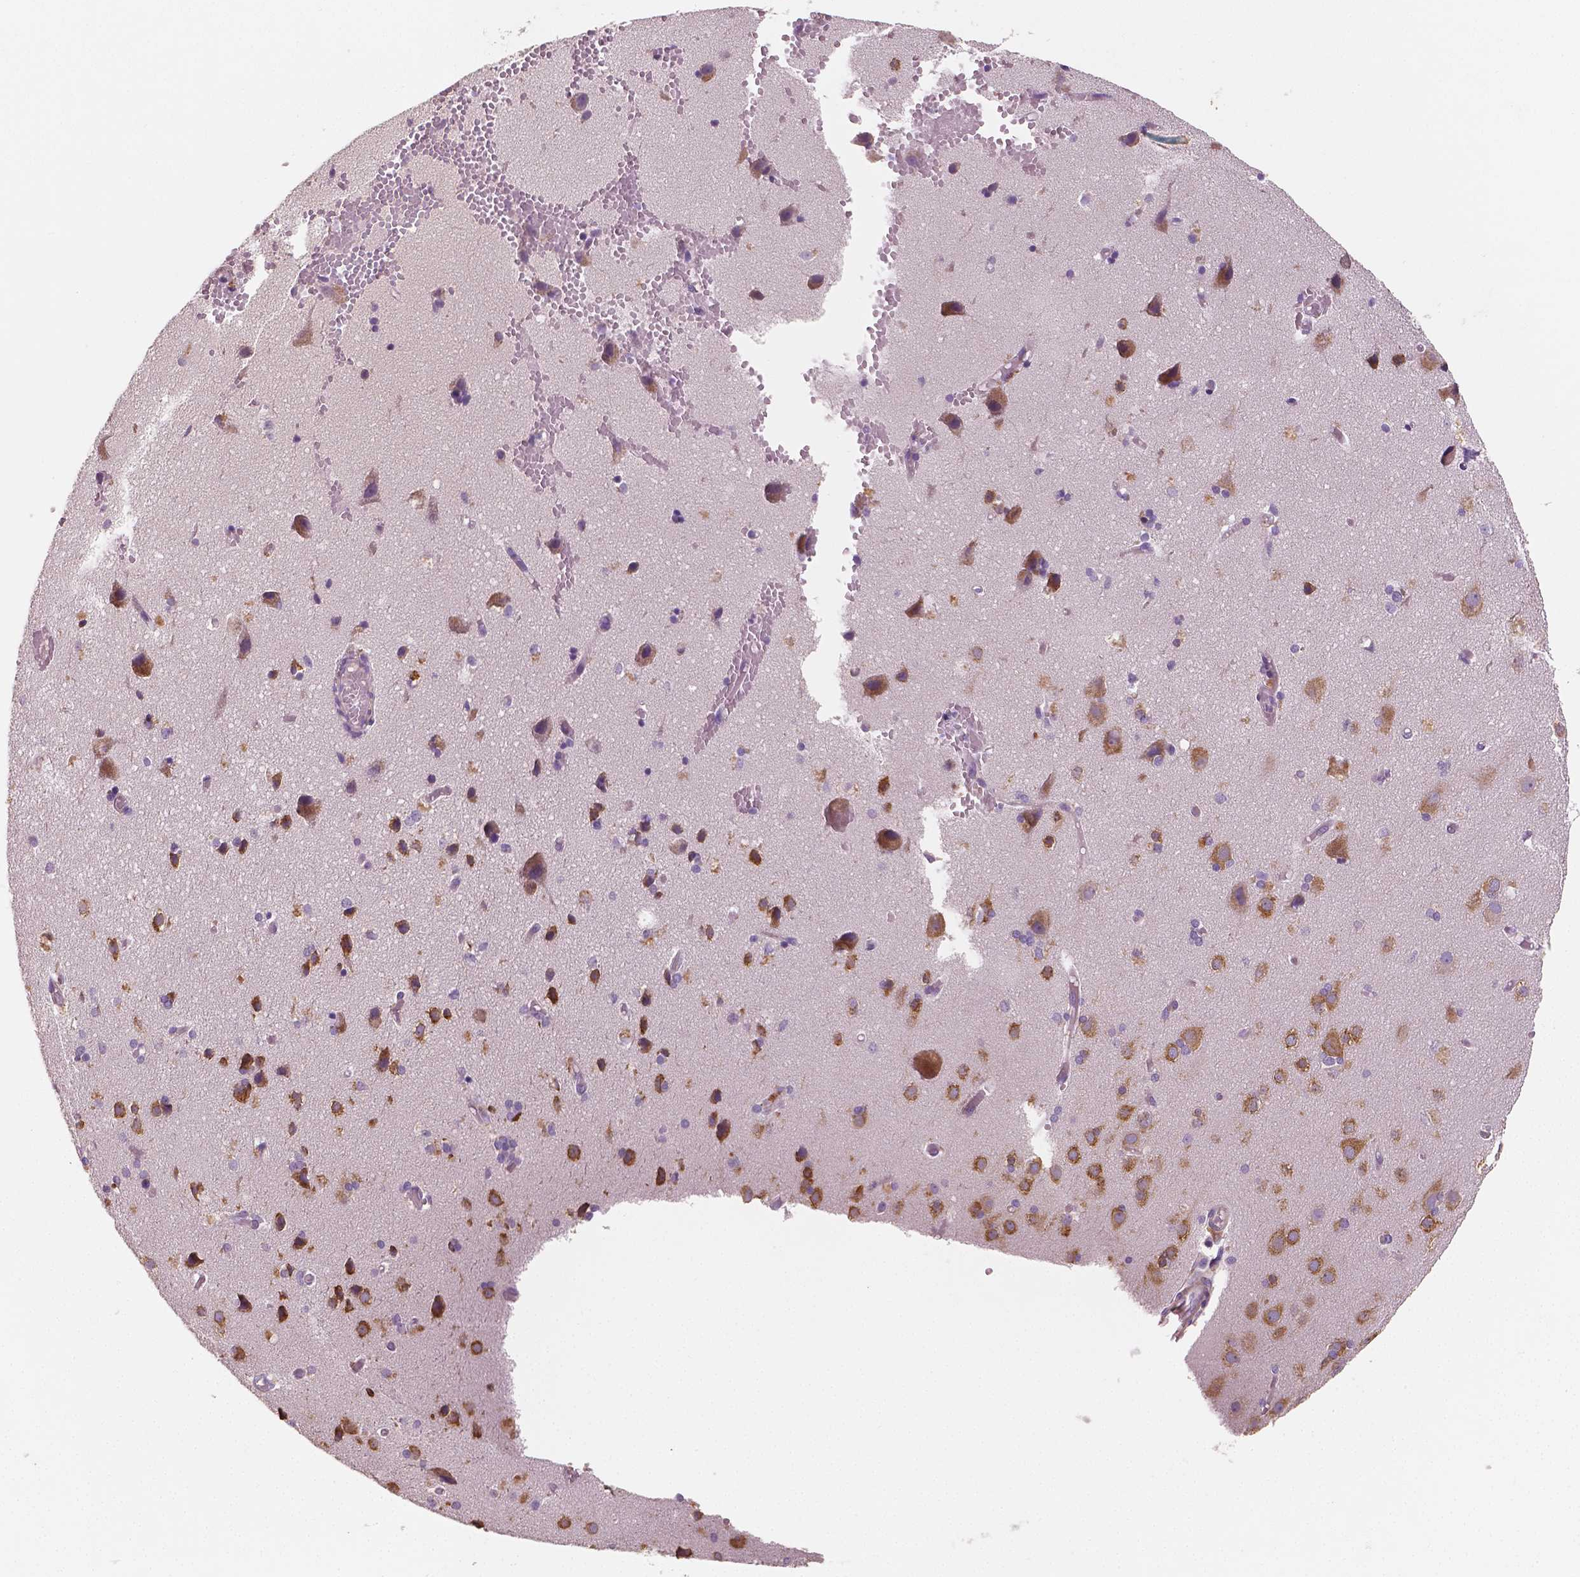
{"staining": {"intensity": "negative", "quantity": "none", "location": "none"}, "tissue": "cerebral cortex", "cell_type": "Endothelial cells", "image_type": "normal", "snomed": [{"axis": "morphology", "description": "Normal tissue, NOS"}, {"axis": "morphology", "description": "Glioma, malignant, High grade"}, {"axis": "topography", "description": "Cerebral cortex"}], "caption": "A histopathology image of cerebral cortex stained for a protein displays no brown staining in endothelial cells.", "gene": "LSM14B", "patient": {"sex": "male", "age": 71}}